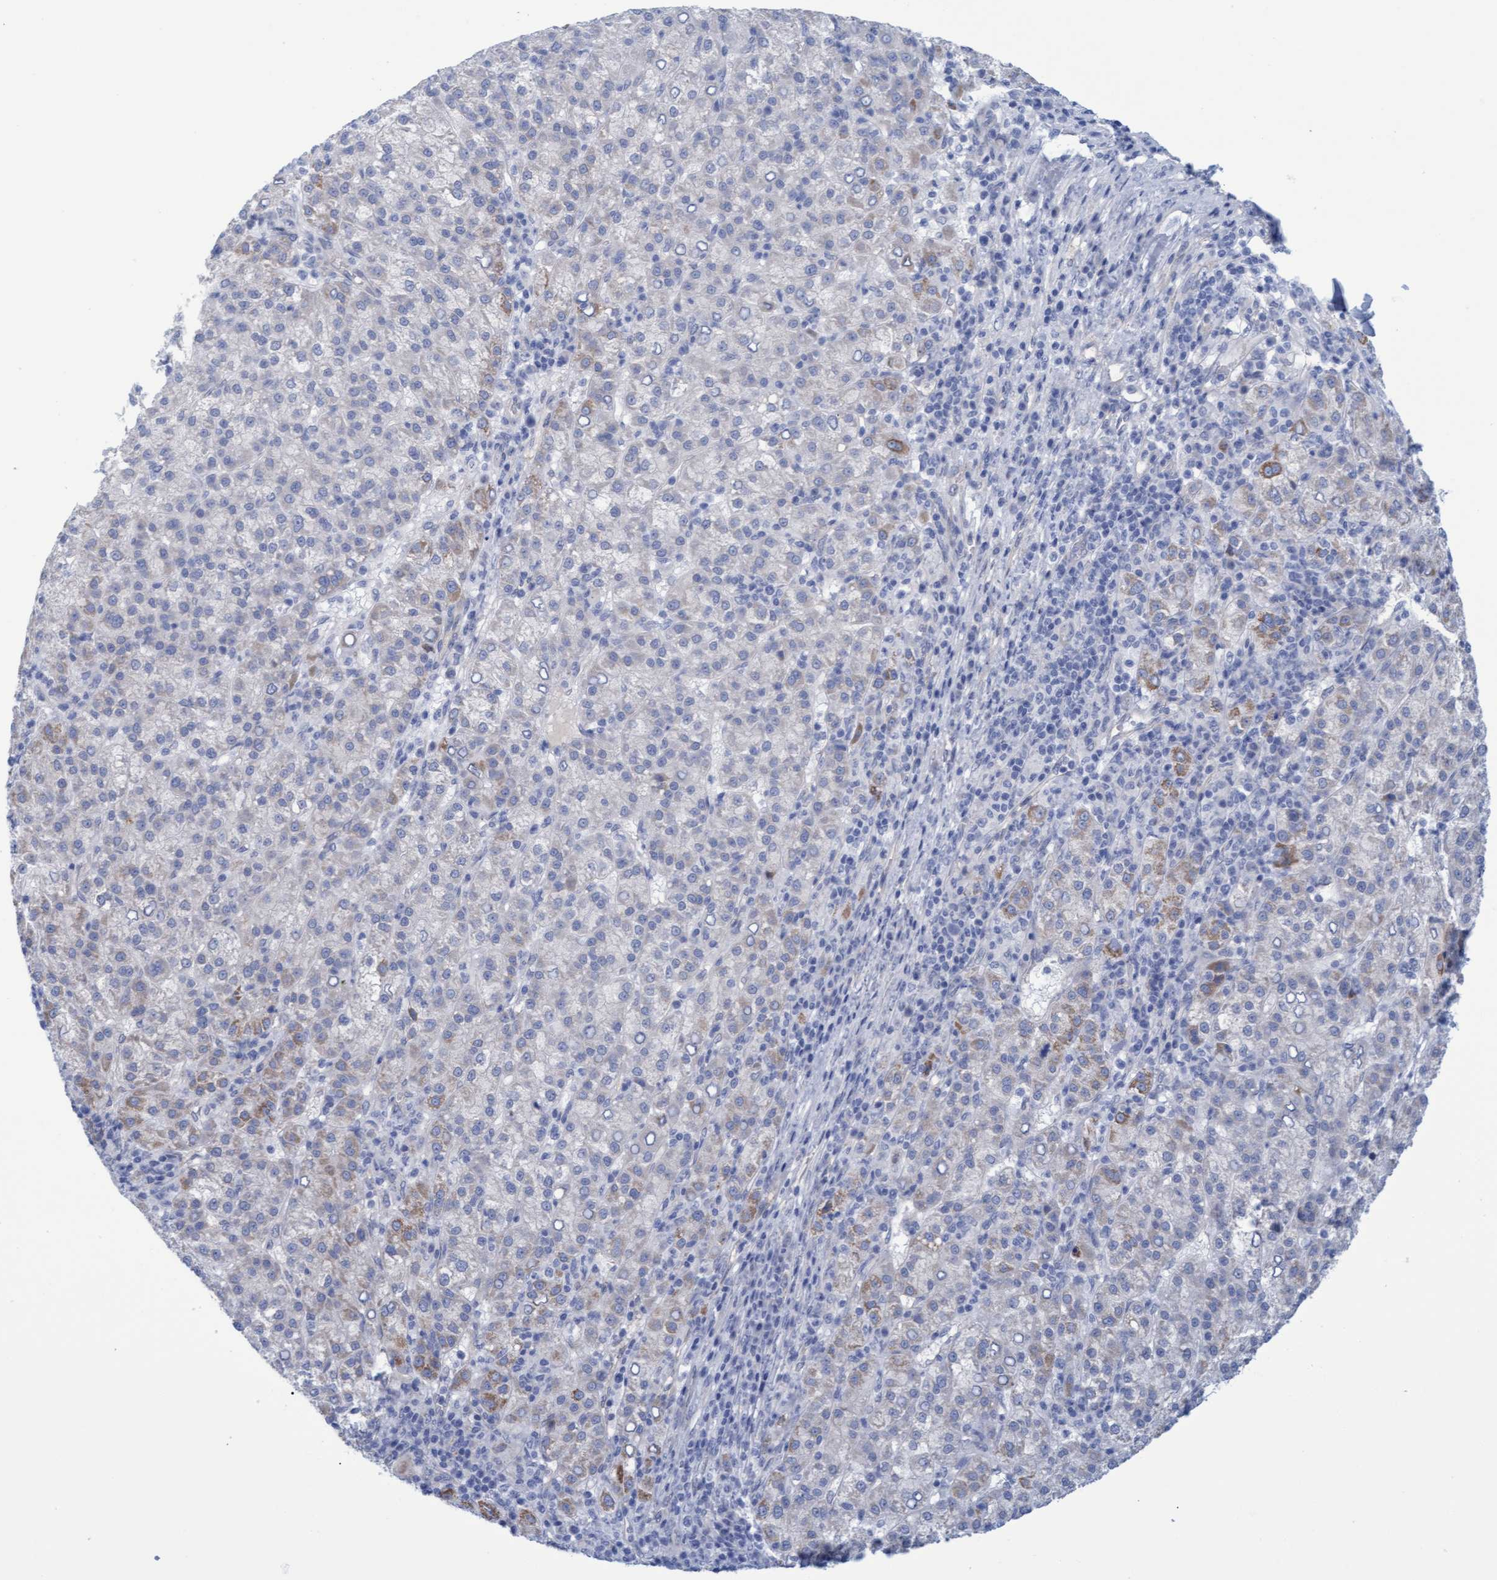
{"staining": {"intensity": "negative", "quantity": "none", "location": "none"}, "tissue": "liver cancer", "cell_type": "Tumor cells", "image_type": "cancer", "snomed": [{"axis": "morphology", "description": "Carcinoma, Hepatocellular, NOS"}, {"axis": "topography", "description": "Liver"}], "caption": "Immunohistochemical staining of human liver cancer exhibits no significant expression in tumor cells.", "gene": "STXBP1", "patient": {"sex": "female", "age": 58}}